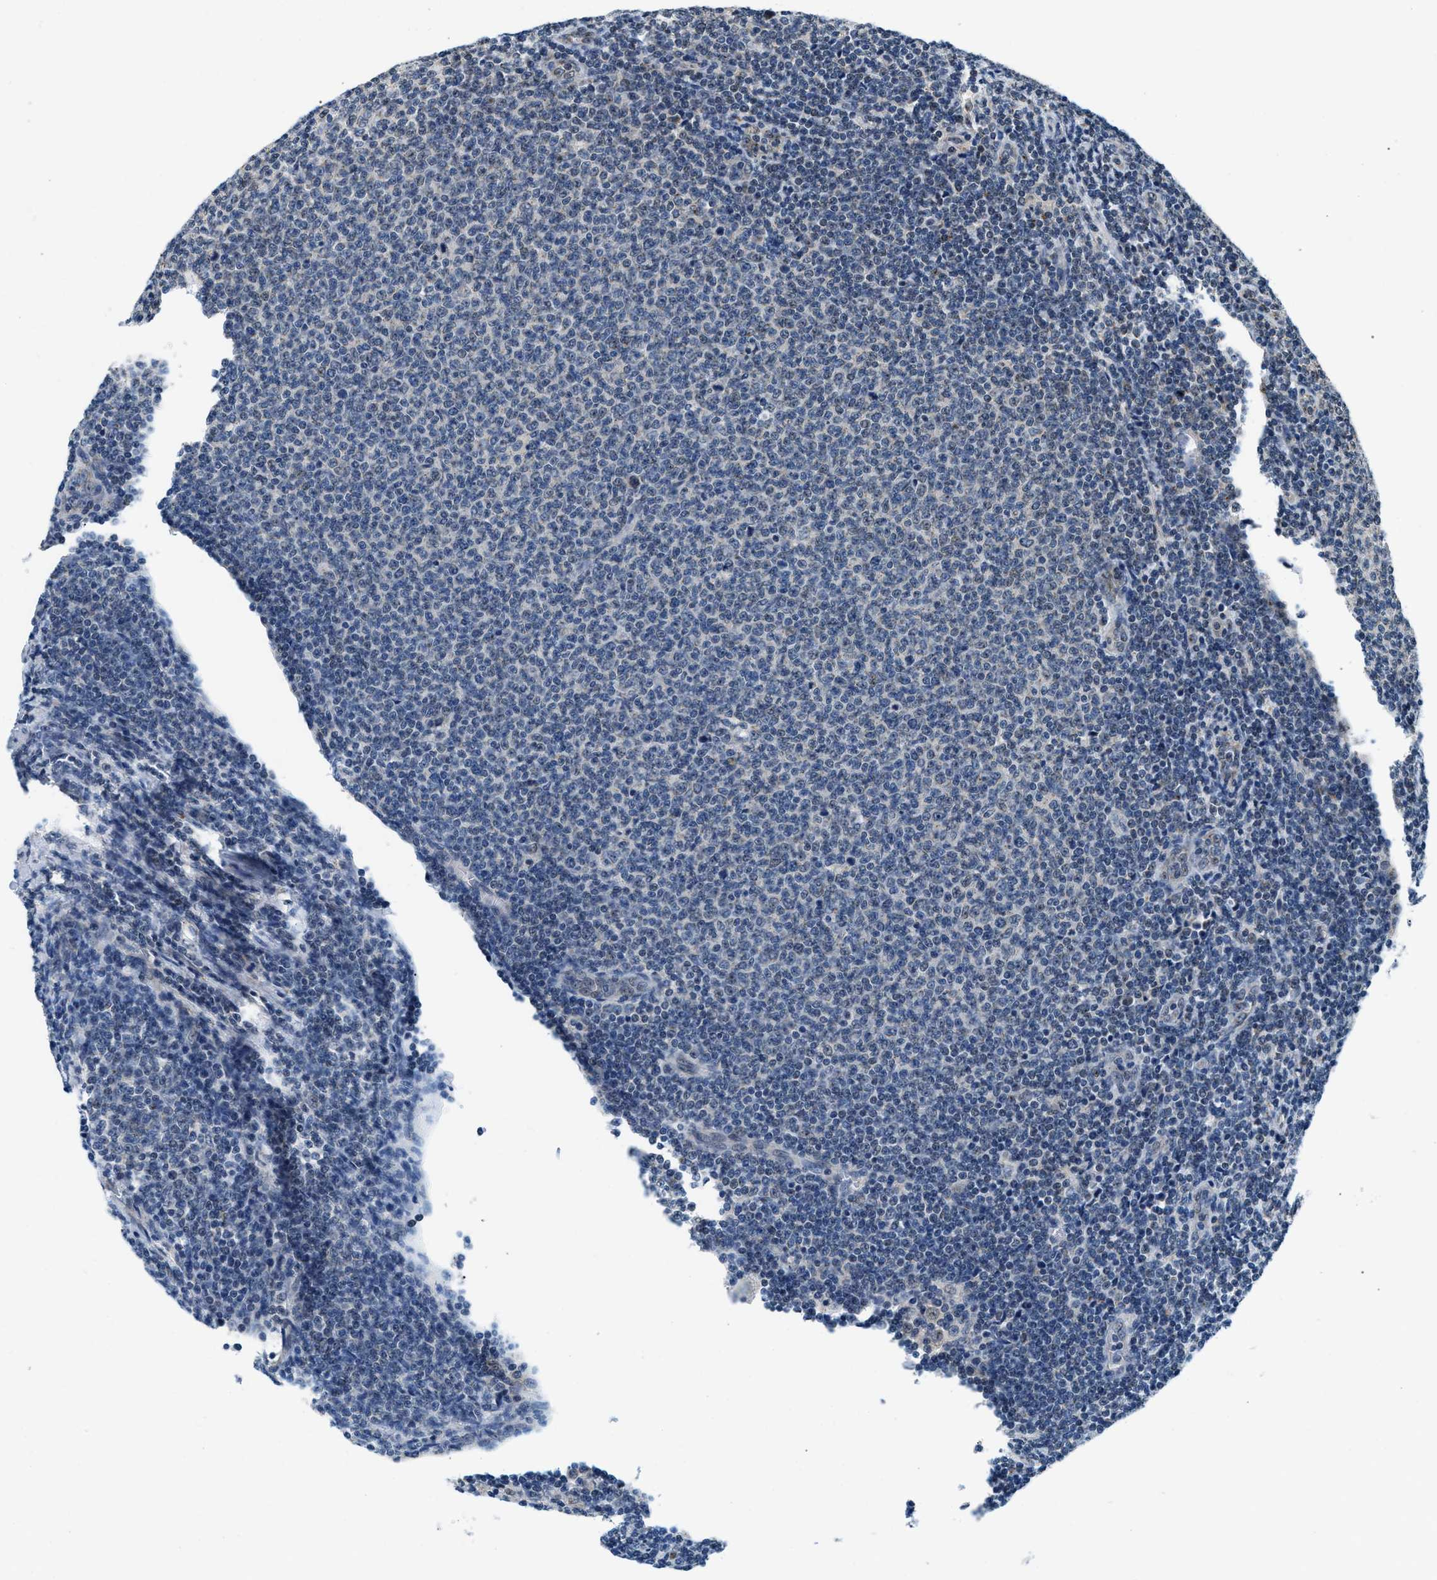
{"staining": {"intensity": "negative", "quantity": "none", "location": "none"}, "tissue": "lymphoma", "cell_type": "Tumor cells", "image_type": "cancer", "snomed": [{"axis": "morphology", "description": "Malignant lymphoma, non-Hodgkin's type, Low grade"}, {"axis": "topography", "description": "Lymph node"}], "caption": "Immunohistochemistry image of human malignant lymphoma, non-Hodgkin's type (low-grade) stained for a protein (brown), which displays no expression in tumor cells.", "gene": "KCNMB2", "patient": {"sex": "male", "age": 66}}